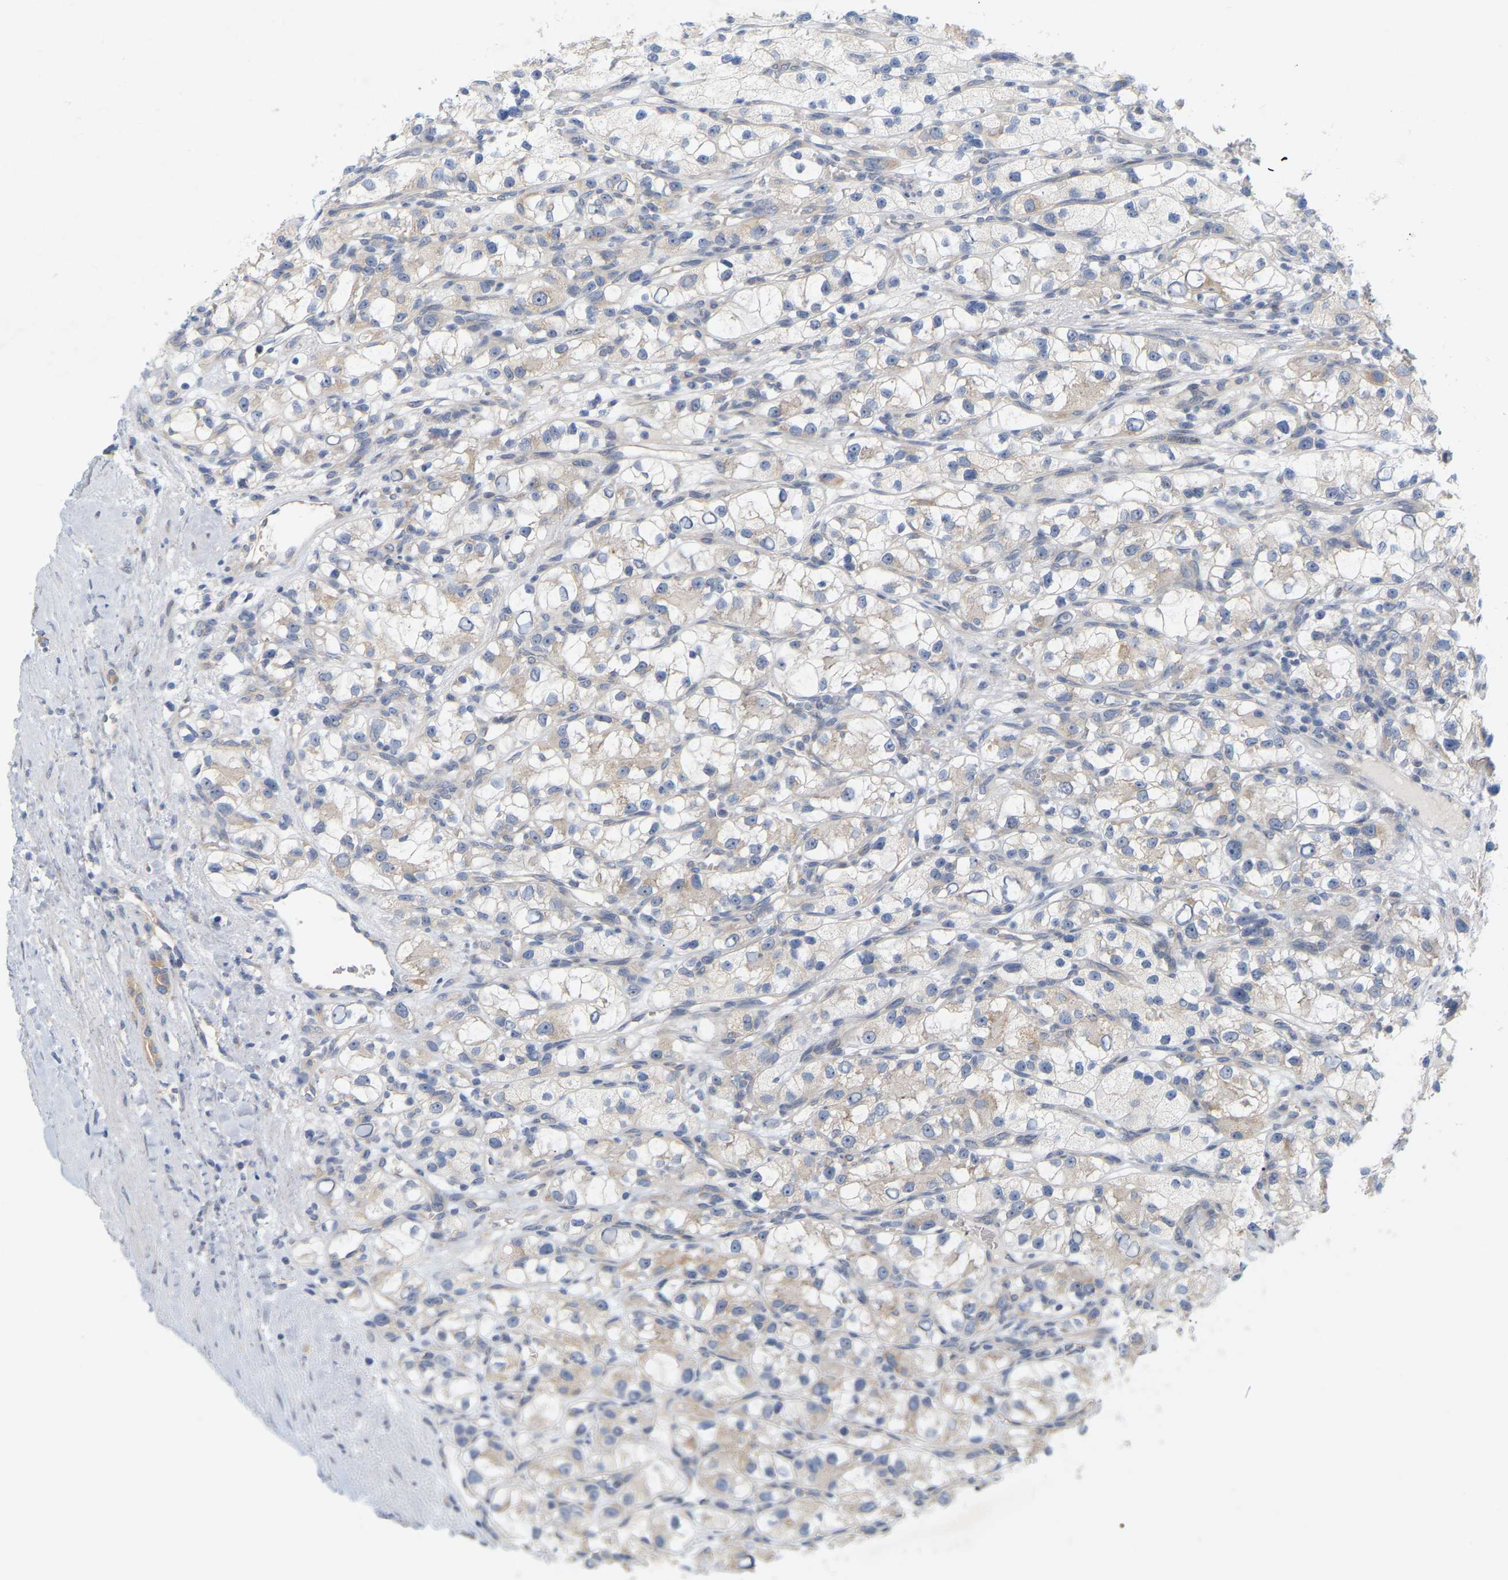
{"staining": {"intensity": "weak", "quantity": "<25%", "location": "cytoplasmic/membranous"}, "tissue": "renal cancer", "cell_type": "Tumor cells", "image_type": "cancer", "snomed": [{"axis": "morphology", "description": "Adenocarcinoma, NOS"}, {"axis": "topography", "description": "Kidney"}], "caption": "Human adenocarcinoma (renal) stained for a protein using immunohistochemistry (IHC) reveals no expression in tumor cells.", "gene": "MINDY4", "patient": {"sex": "female", "age": 57}}